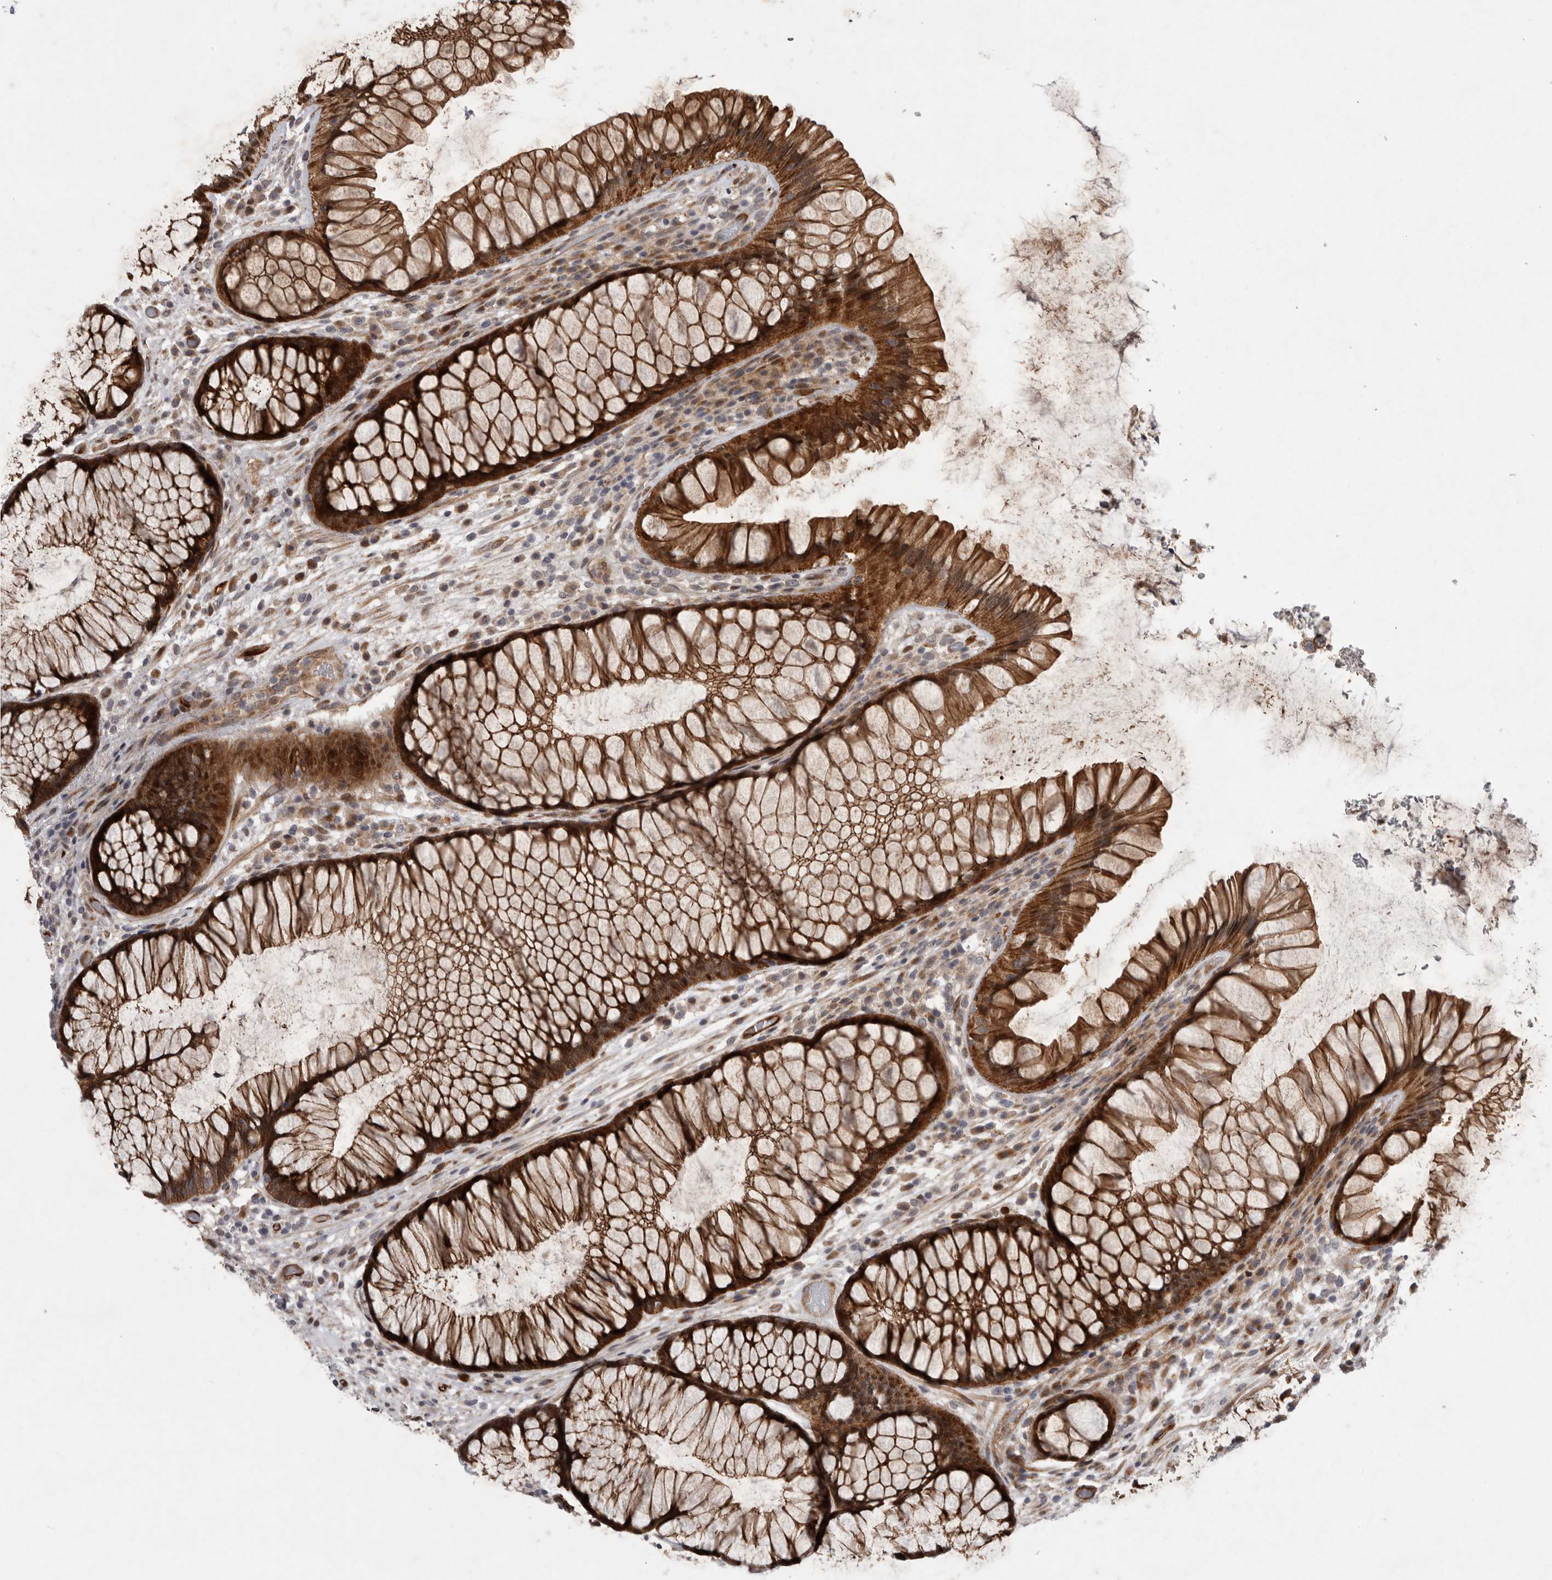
{"staining": {"intensity": "strong", "quantity": ">75%", "location": "cytoplasmic/membranous"}, "tissue": "rectum", "cell_type": "Glandular cells", "image_type": "normal", "snomed": [{"axis": "morphology", "description": "Normal tissue, NOS"}, {"axis": "topography", "description": "Rectum"}], "caption": "Immunohistochemistry (IHC) of unremarkable rectum shows high levels of strong cytoplasmic/membranous staining in approximately >75% of glandular cells. The staining was performed using DAB (3,3'-diaminobenzidine) to visualize the protein expression in brown, while the nuclei were stained in blue with hematoxylin (Magnification: 20x).", "gene": "MPDZ", "patient": {"sex": "male", "age": 51}}